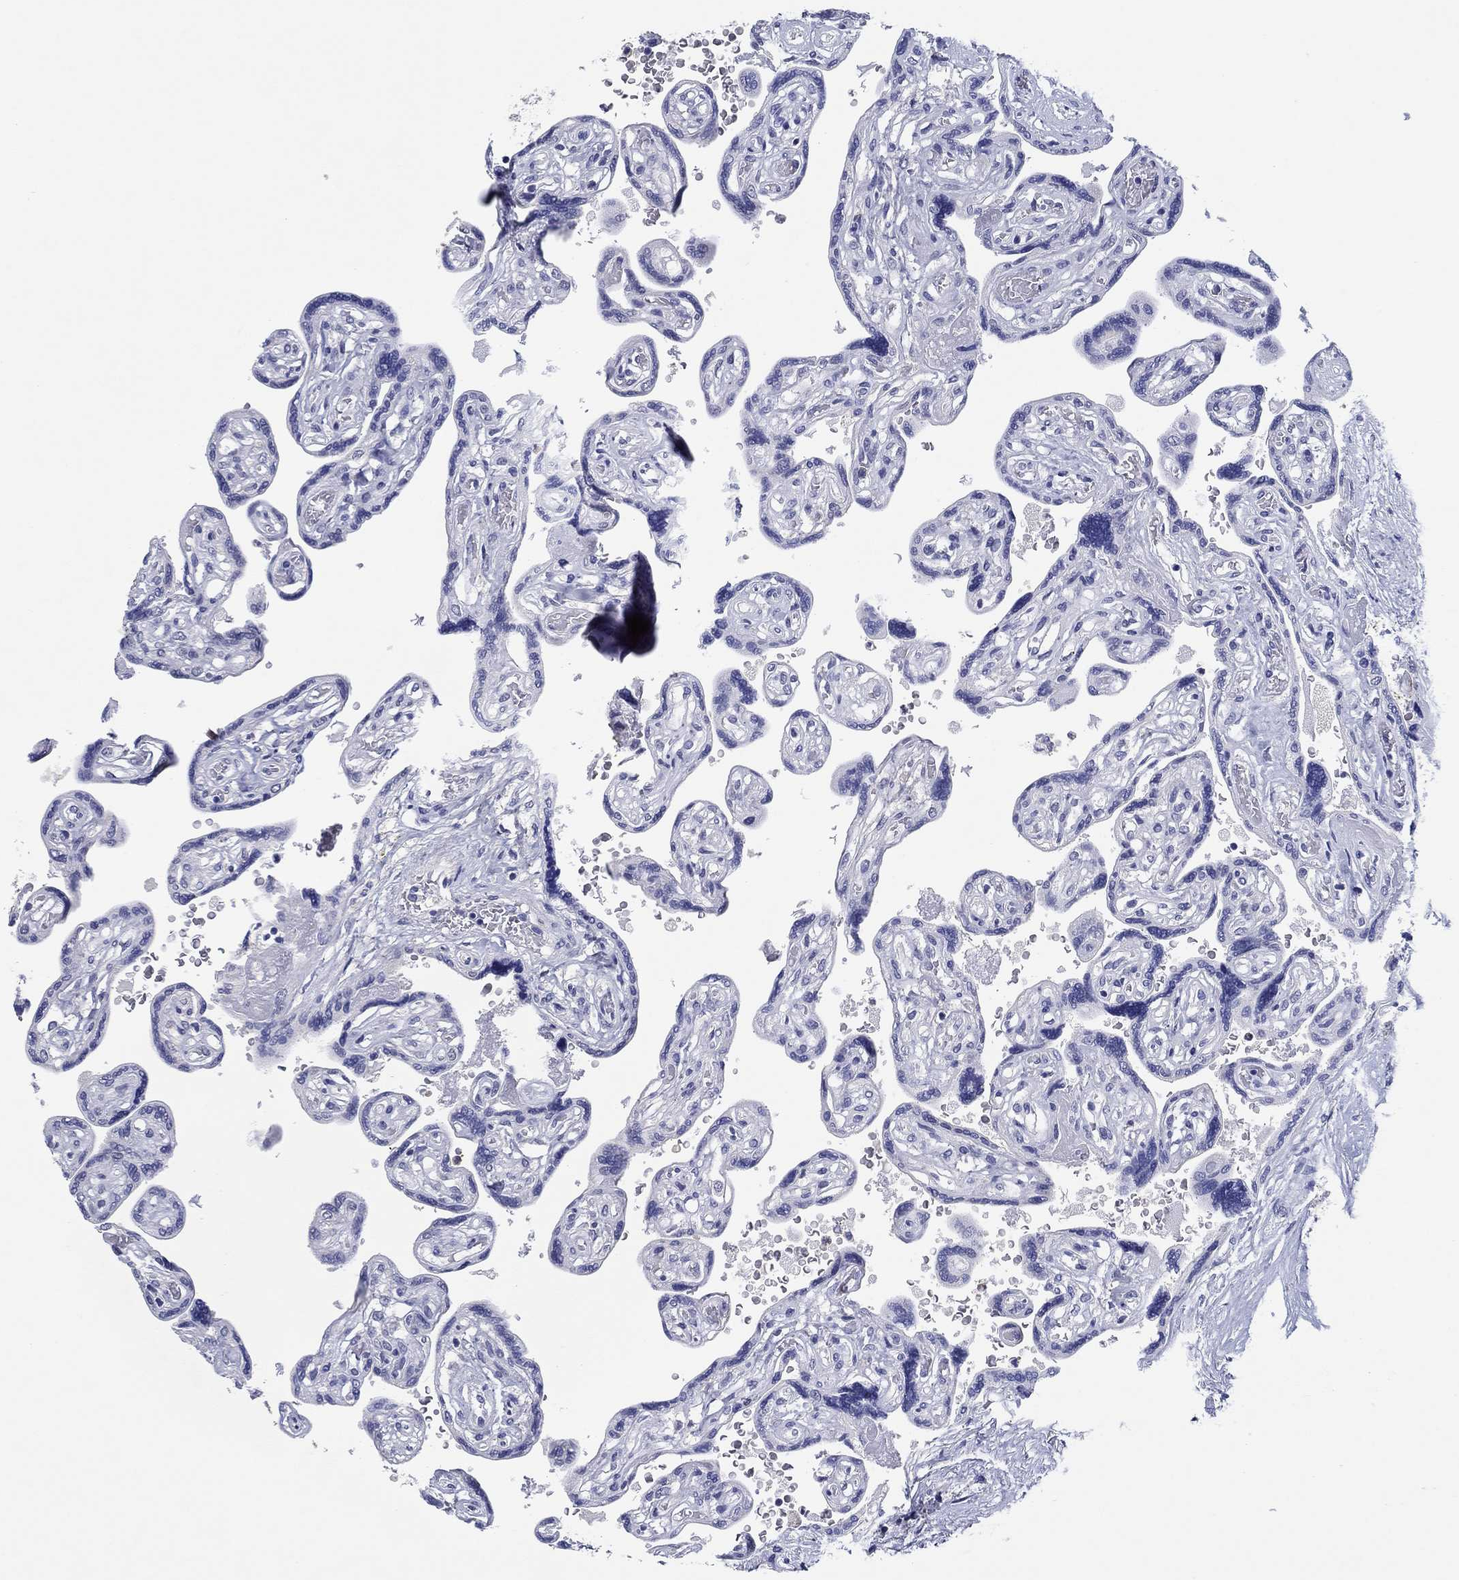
{"staining": {"intensity": "negative", "quantity": "none", "location": "none"}, "tissue": "placenta", "cell_type": "Decidual cells", "image_type": "normal", "snomed": [{"axis": "morphology", "description": "Normal tissue, NOS"}, {"axis": "topography", "description": "Placenta"}], "caption": "Immunohistochemistry (IHC) image of benign human placenta stained for a protein (brown), which displays no staining in decidual cells.", "gene": "HDC", "patient": {"sex": "female", "age": 32}}